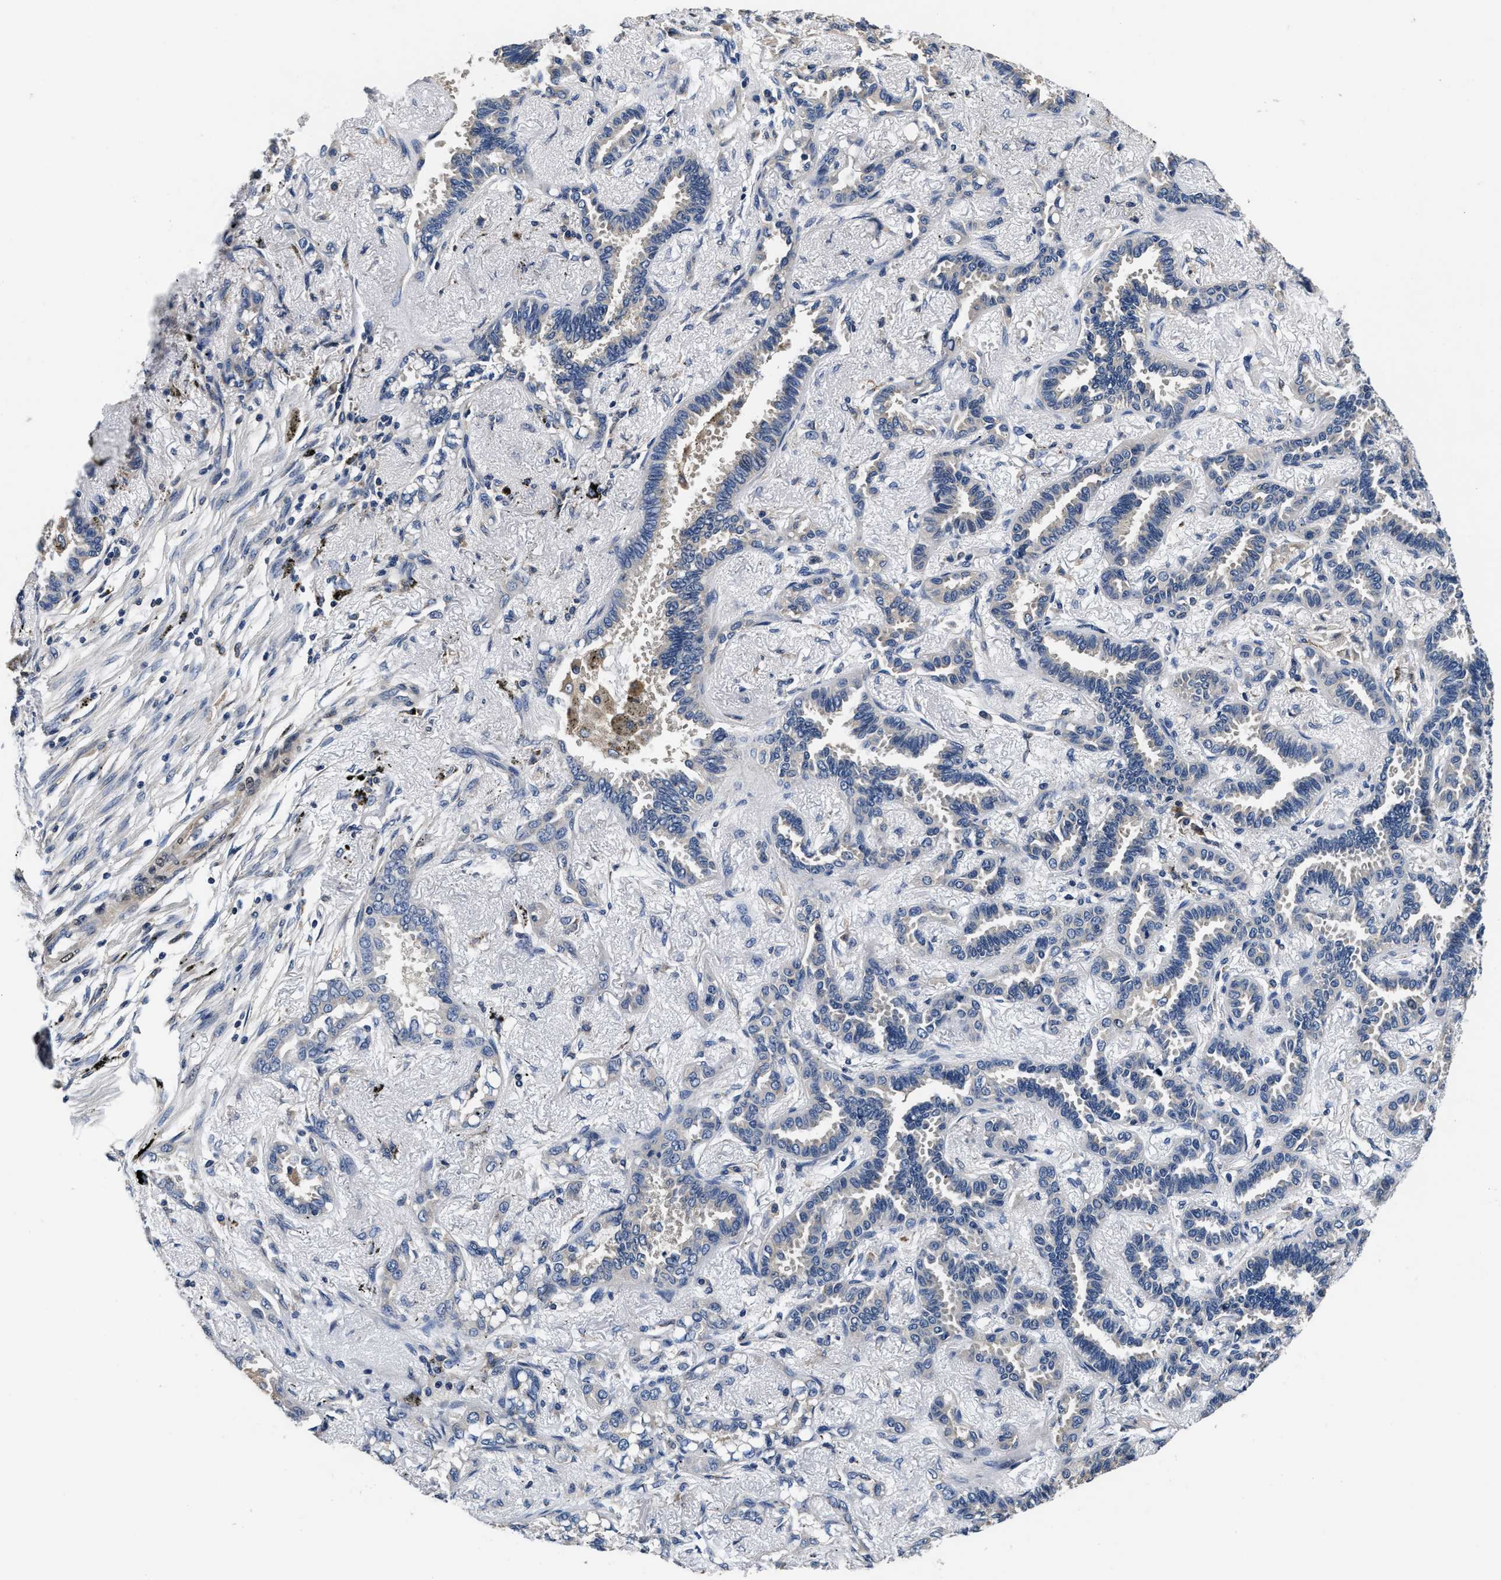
{"staining": {"intensity": "negative", "quantity": "none", "location": "none"}, "tissue": "lung cancer", "cell_type": "Tumor cells", "image_type": "cancer", "snomed": [{"axis": "morphology", "description": "Adenocarcinoma, NOS"}, {"axis": "topography", "description": "Lung"}], "caption": "The image reveals no staining of tumor cells in lung cancer (adenocarcinoma). (DAB (3,3'-diaminobenzidine) immunohistochemistry with hematoxylin counter stain).", "gene": "ANKIB1", "patient": {"sex": "male", "age": 59}}